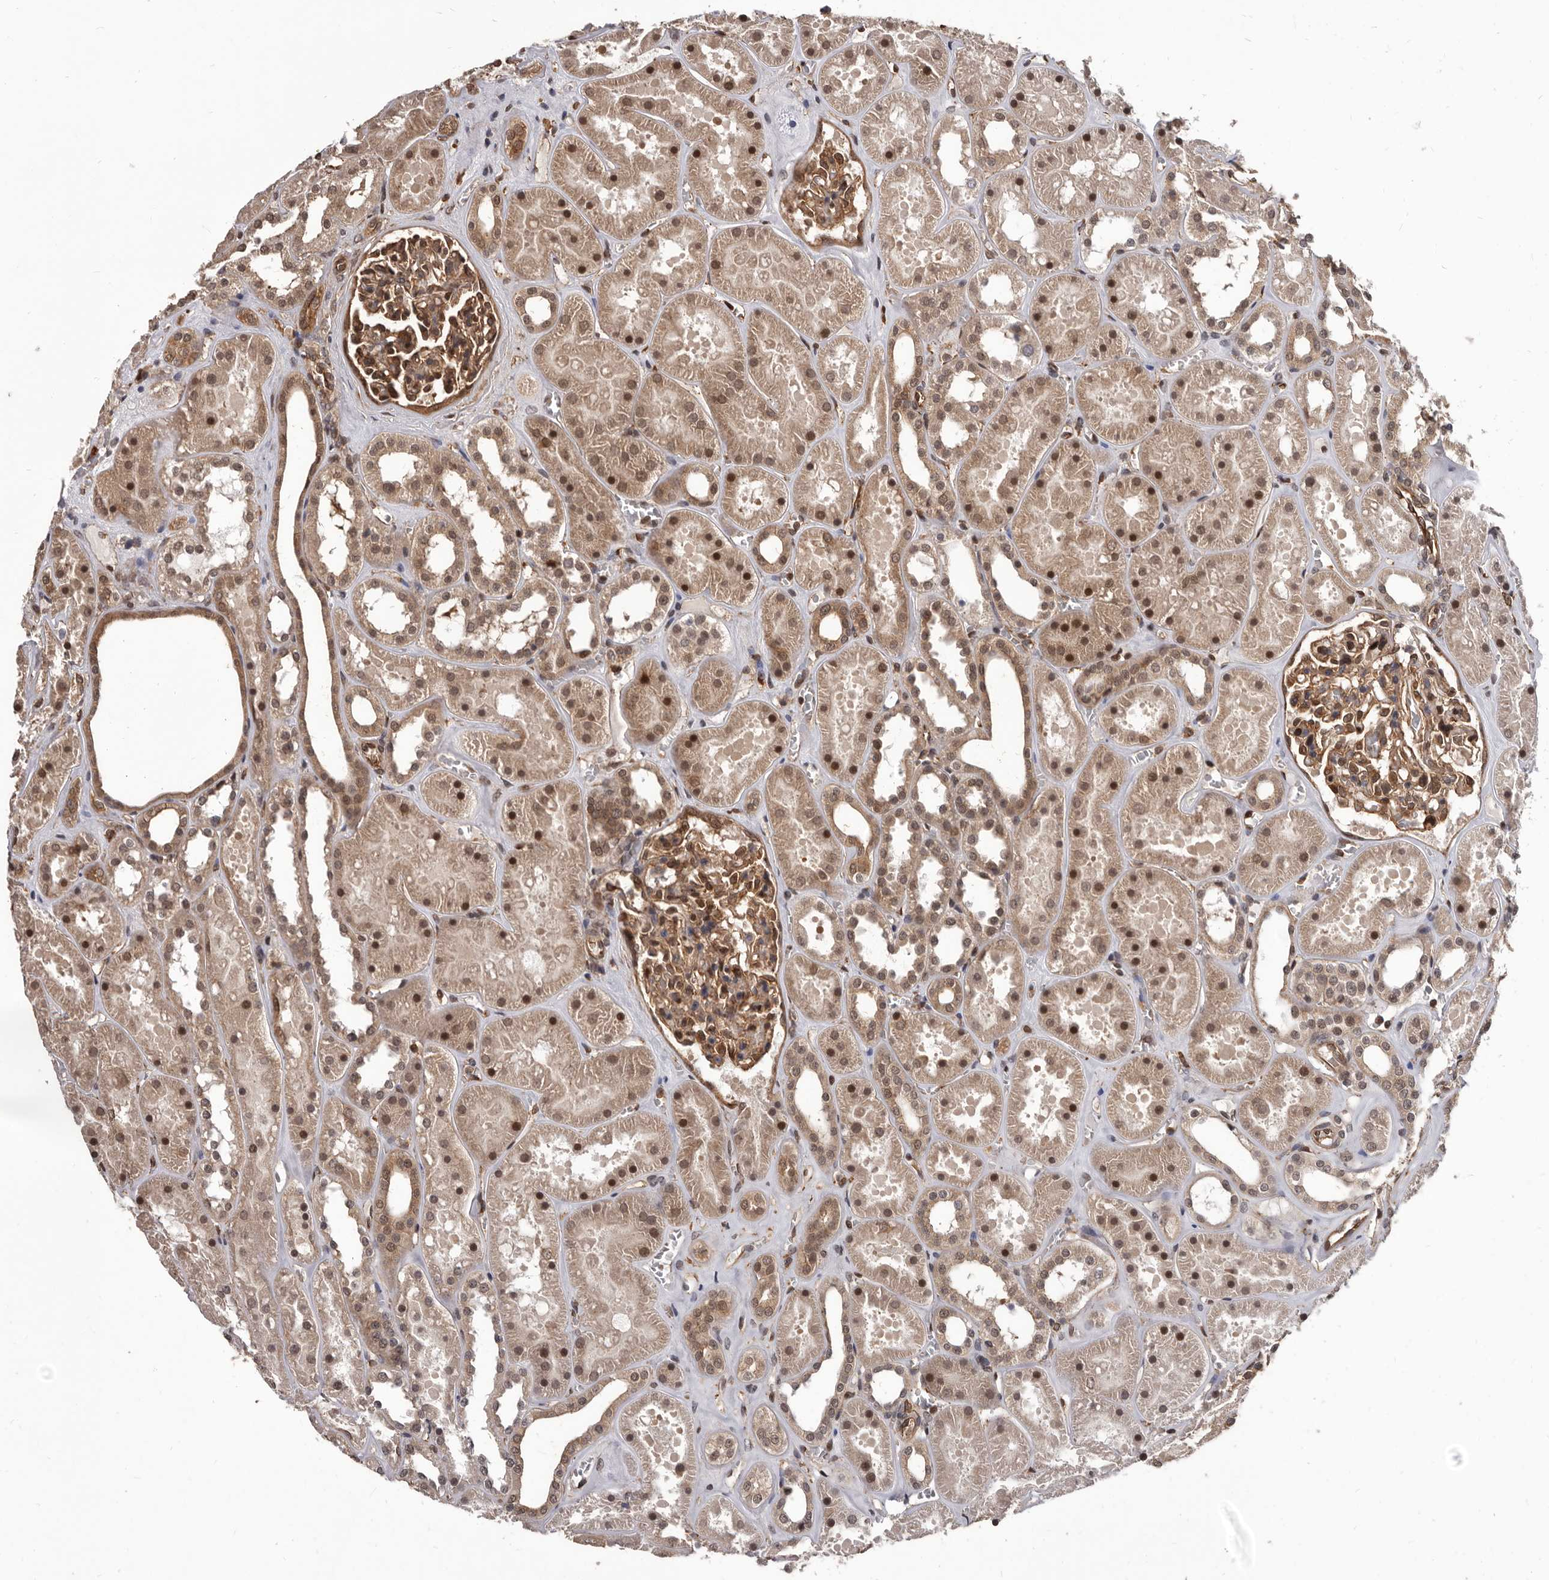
{"staining": {"intensity": "moderate", "quantity": ">75%", "location": "cytoplasmic/membranous,nuclear"}, "tissue": "kidney", "cell_type": "Cells in glomeruli", "image_type": "normal", "snomed": [{"axis": "morphology", "description": "Normal tissue, NOS"}, {"axis": "topography", "description": "Kidney"}], "caption": "A micrograph of human kidney stained for a protein demonstrates moderate cytoplasmic/membranous,nuclear brown staining in cells in glomeruli. Nuclei are stained in blue.", "gene": "ADAMTS20", "patient": {"sex": "female", "age": 41}}